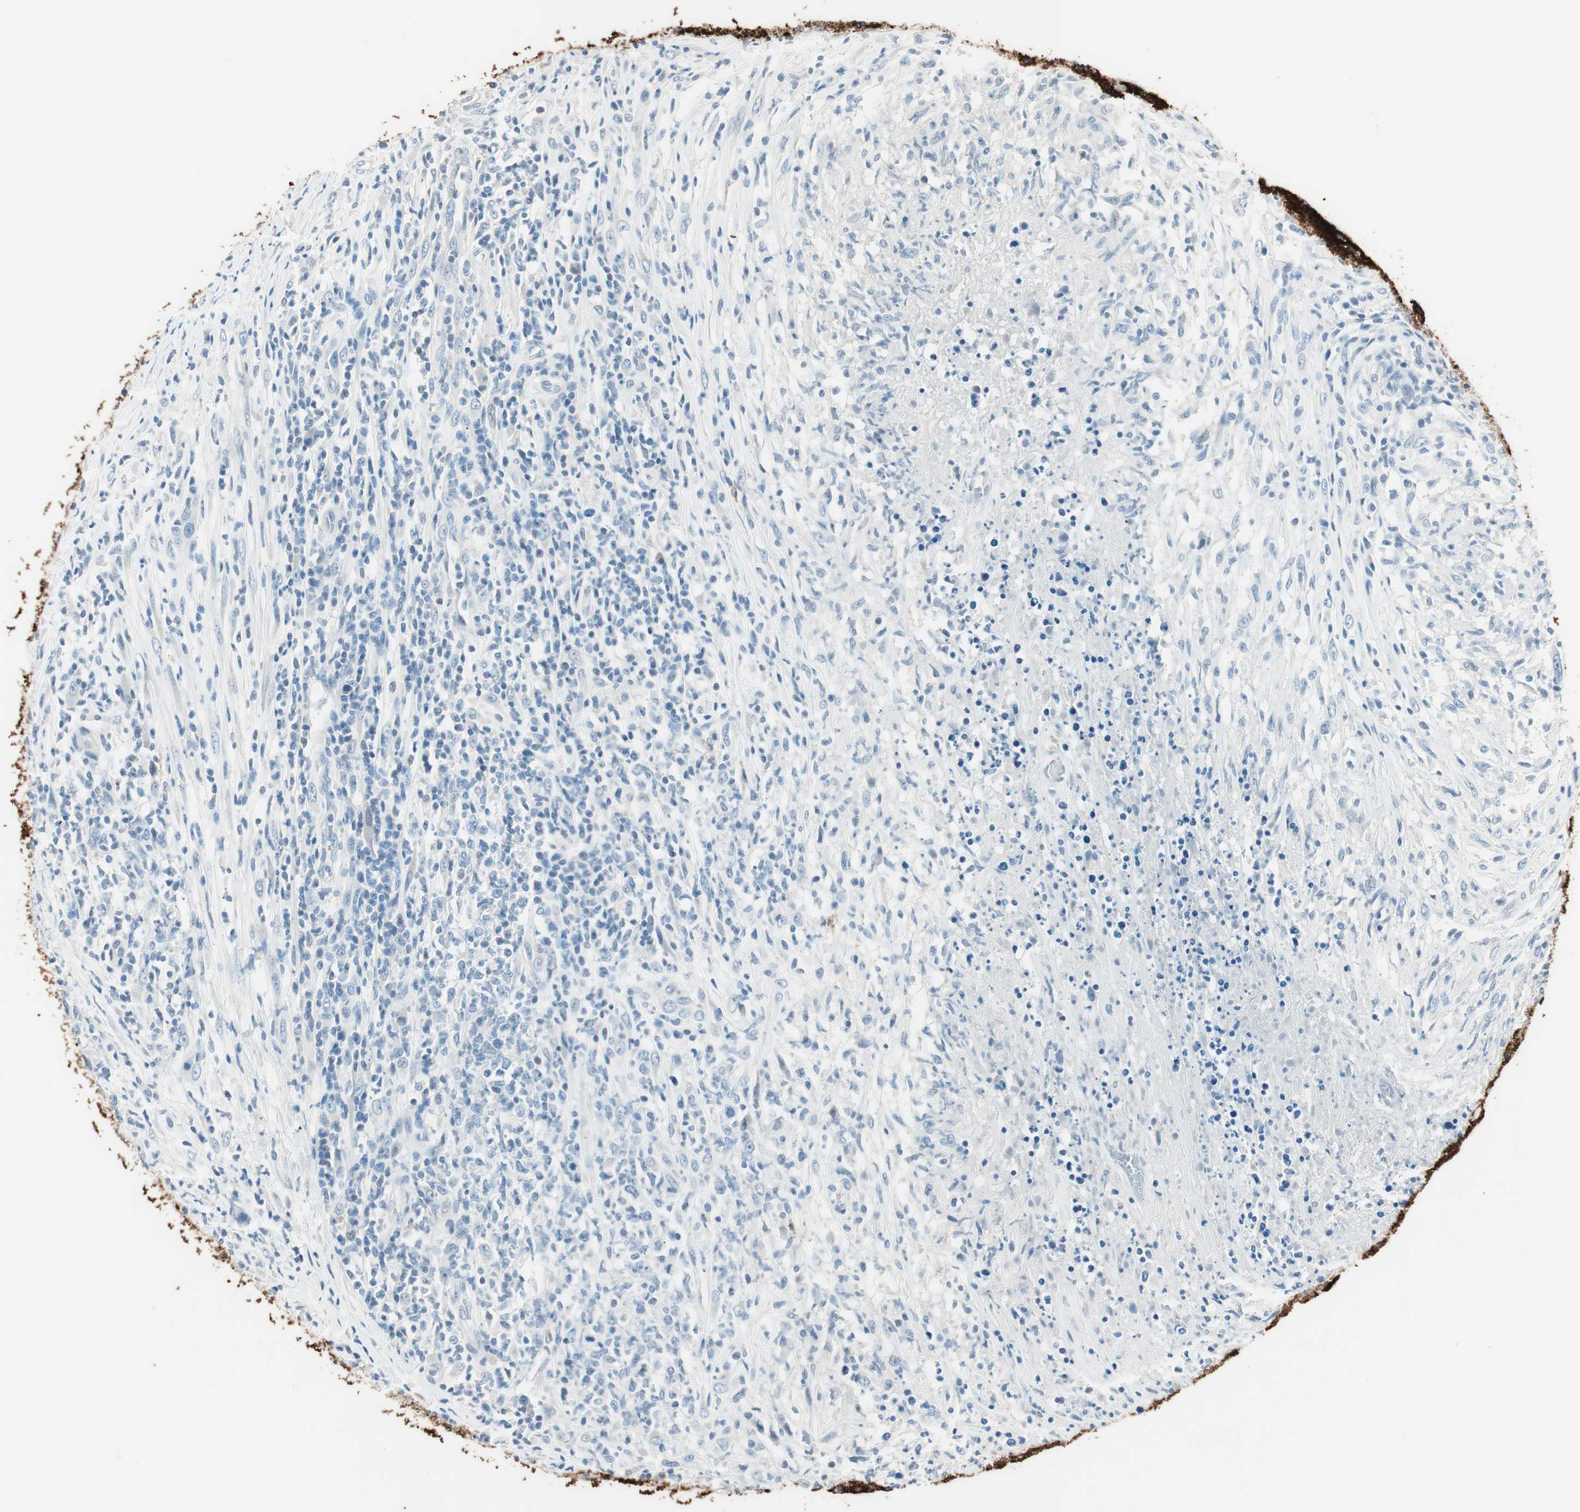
{"staining": {"intensity": "negative", "quantity": "none", "location": "none"}, "tissue": "lymphoma", "cell_type": "Tumor cells", "image_type": "cancer", "snomed": [{"axis": "morphology", "description": "Malignant lymphoma, non-Hodgkin's type, High grade"}, {"axis": "topography", "description": "Lymph node"}], "caption": "Immunohistochemistry (IHC) histopathology image of lymphoma stained for a protein (brown), which demonstrates no staining in tumor cells.", "gene": "GNAO1", "patient": {"sex": "female", "age": 84}}